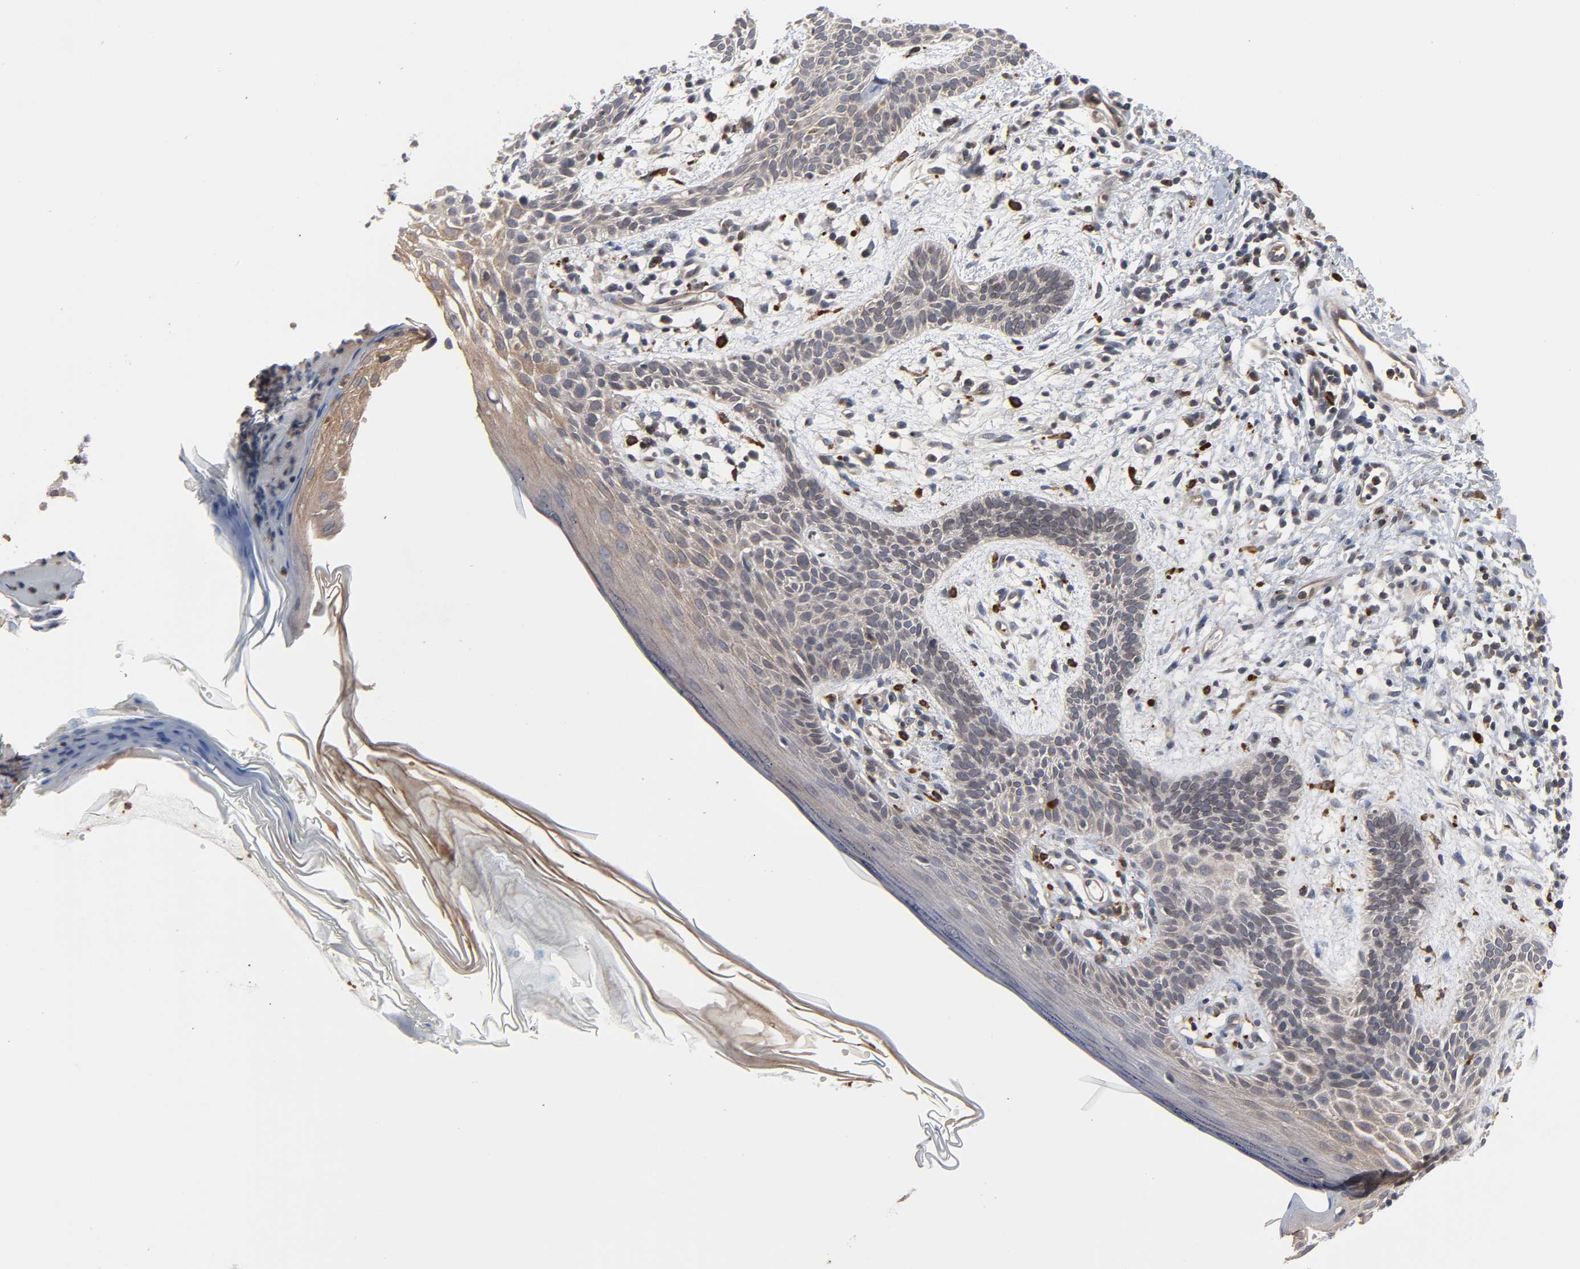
{"staining": {"intensity": "weak", "quantity": ">75%", "location": "cytoplasmic/membranous"}, "tissue": "skin cancer", "cell_type": "Tumor cells", "image_type": "cancer", "snomed": [{"axis": "morphology", "description": "Normal tissue, NOS"}, {"axis": "morphology", "description": "Basal cell carcinoma"}, {"axis": "topography", "description": "Skin"}], "caption": "Protein expression analysis of human basal cell carcinoma (skin) reveals weak cytoplasmic/membranous positivity in approximately >75% of tumor cells.", "gene": "CCDC175", "patient": {"sex": "female", "age": 69}}